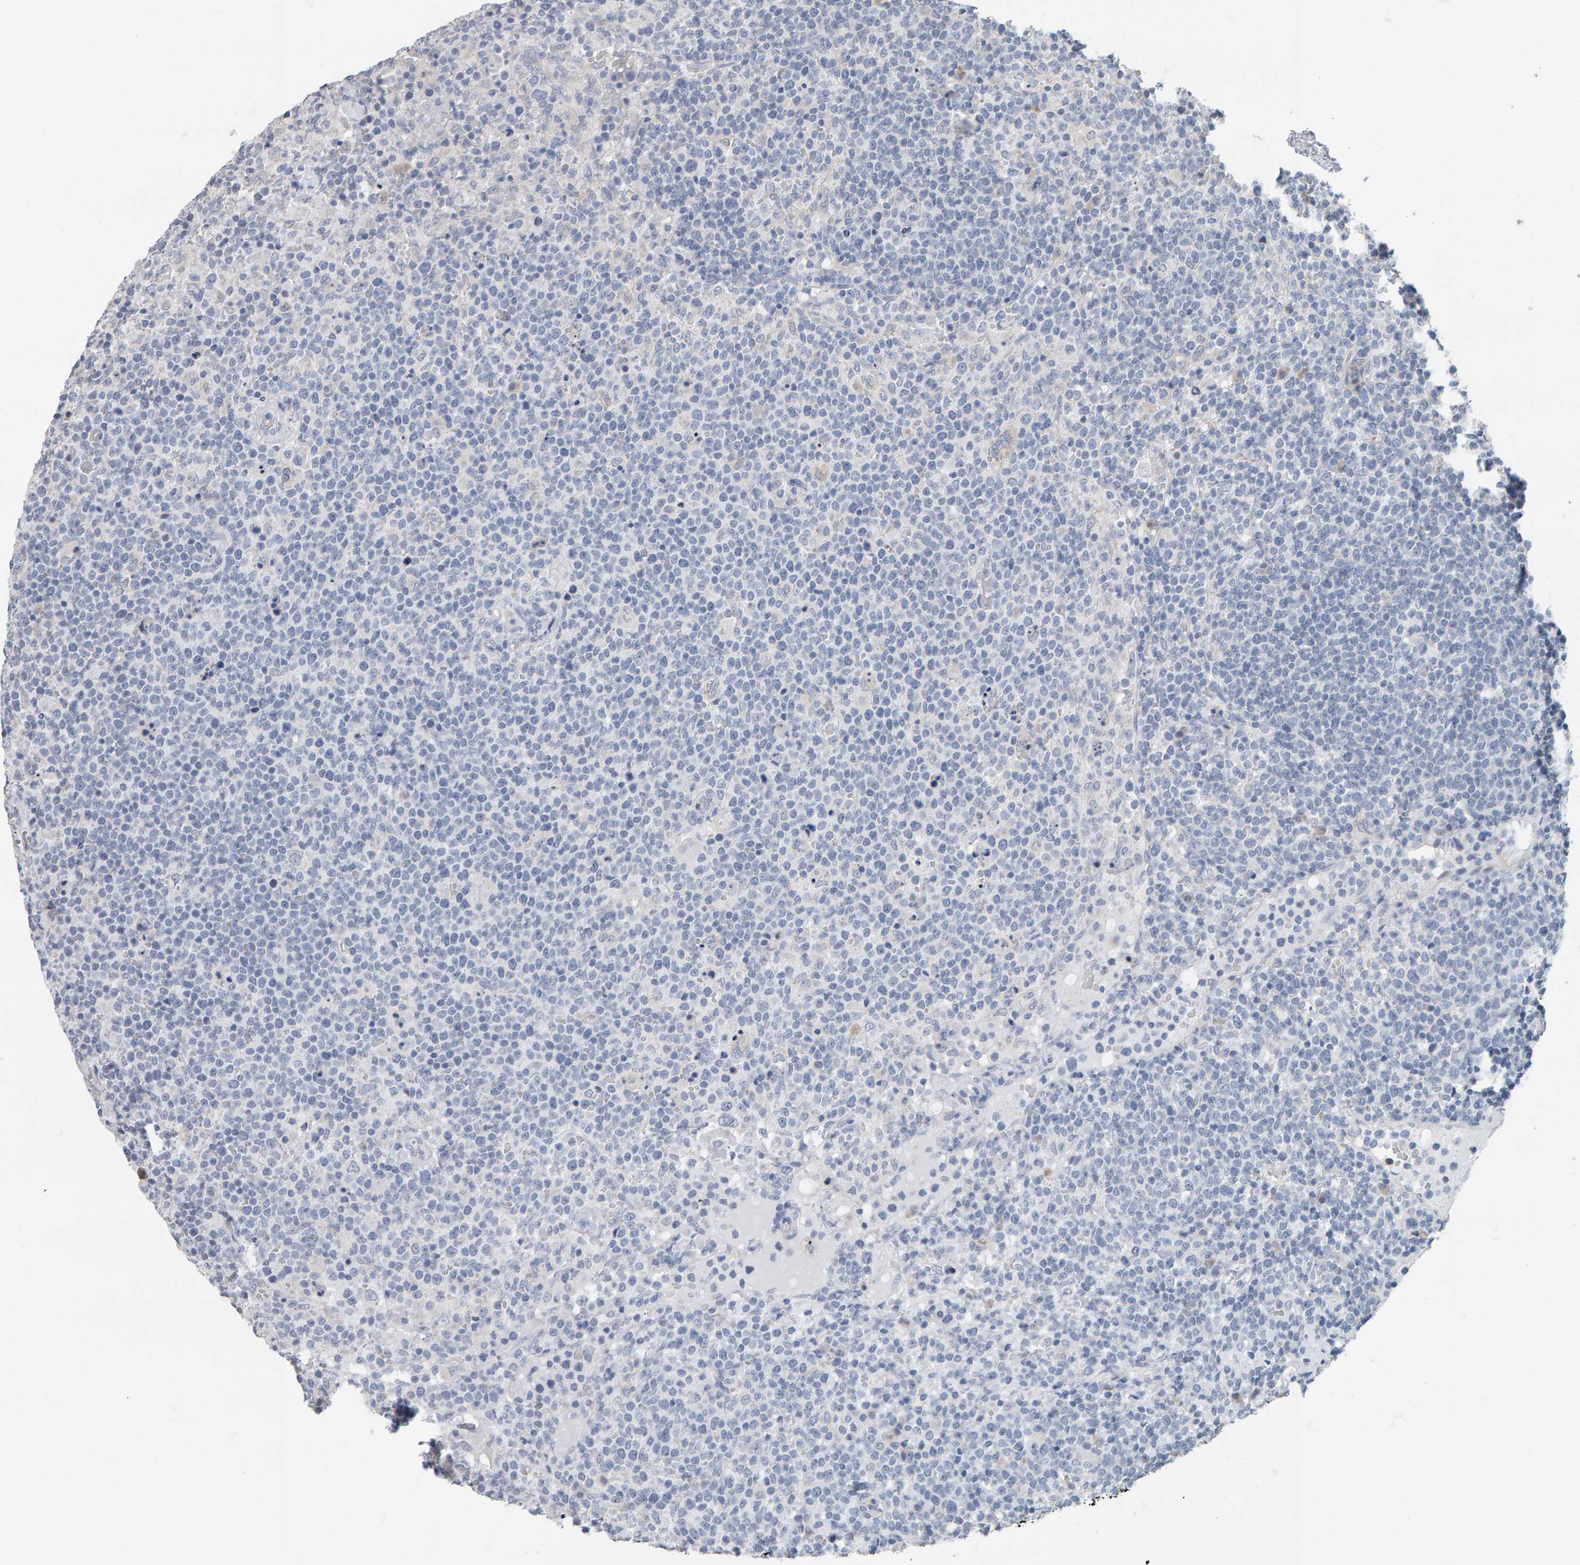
{"staining": {"intensity": "negative", "quantity": "none", "location": "none"}, "tissue": "lymphoma", "cell_type": "Tumor cells", "image_type": "cancer", "snomed": [{"axis": "morphology", "description": "Malignant lymphoma, non-Hodgkin's type, High grade"}, {"axis": "topography", "description": "Lymph node"}], "caption": "High magnification brightfield microscopy of lymphoma stained with DAB (3,3'-diaminobenzidine) (brown) and counterstained with hematoxylin (blue): tumor cells show no significant staining.", "gene": "ADHFE1", "patient": {"sex": "male", "age": 61}}